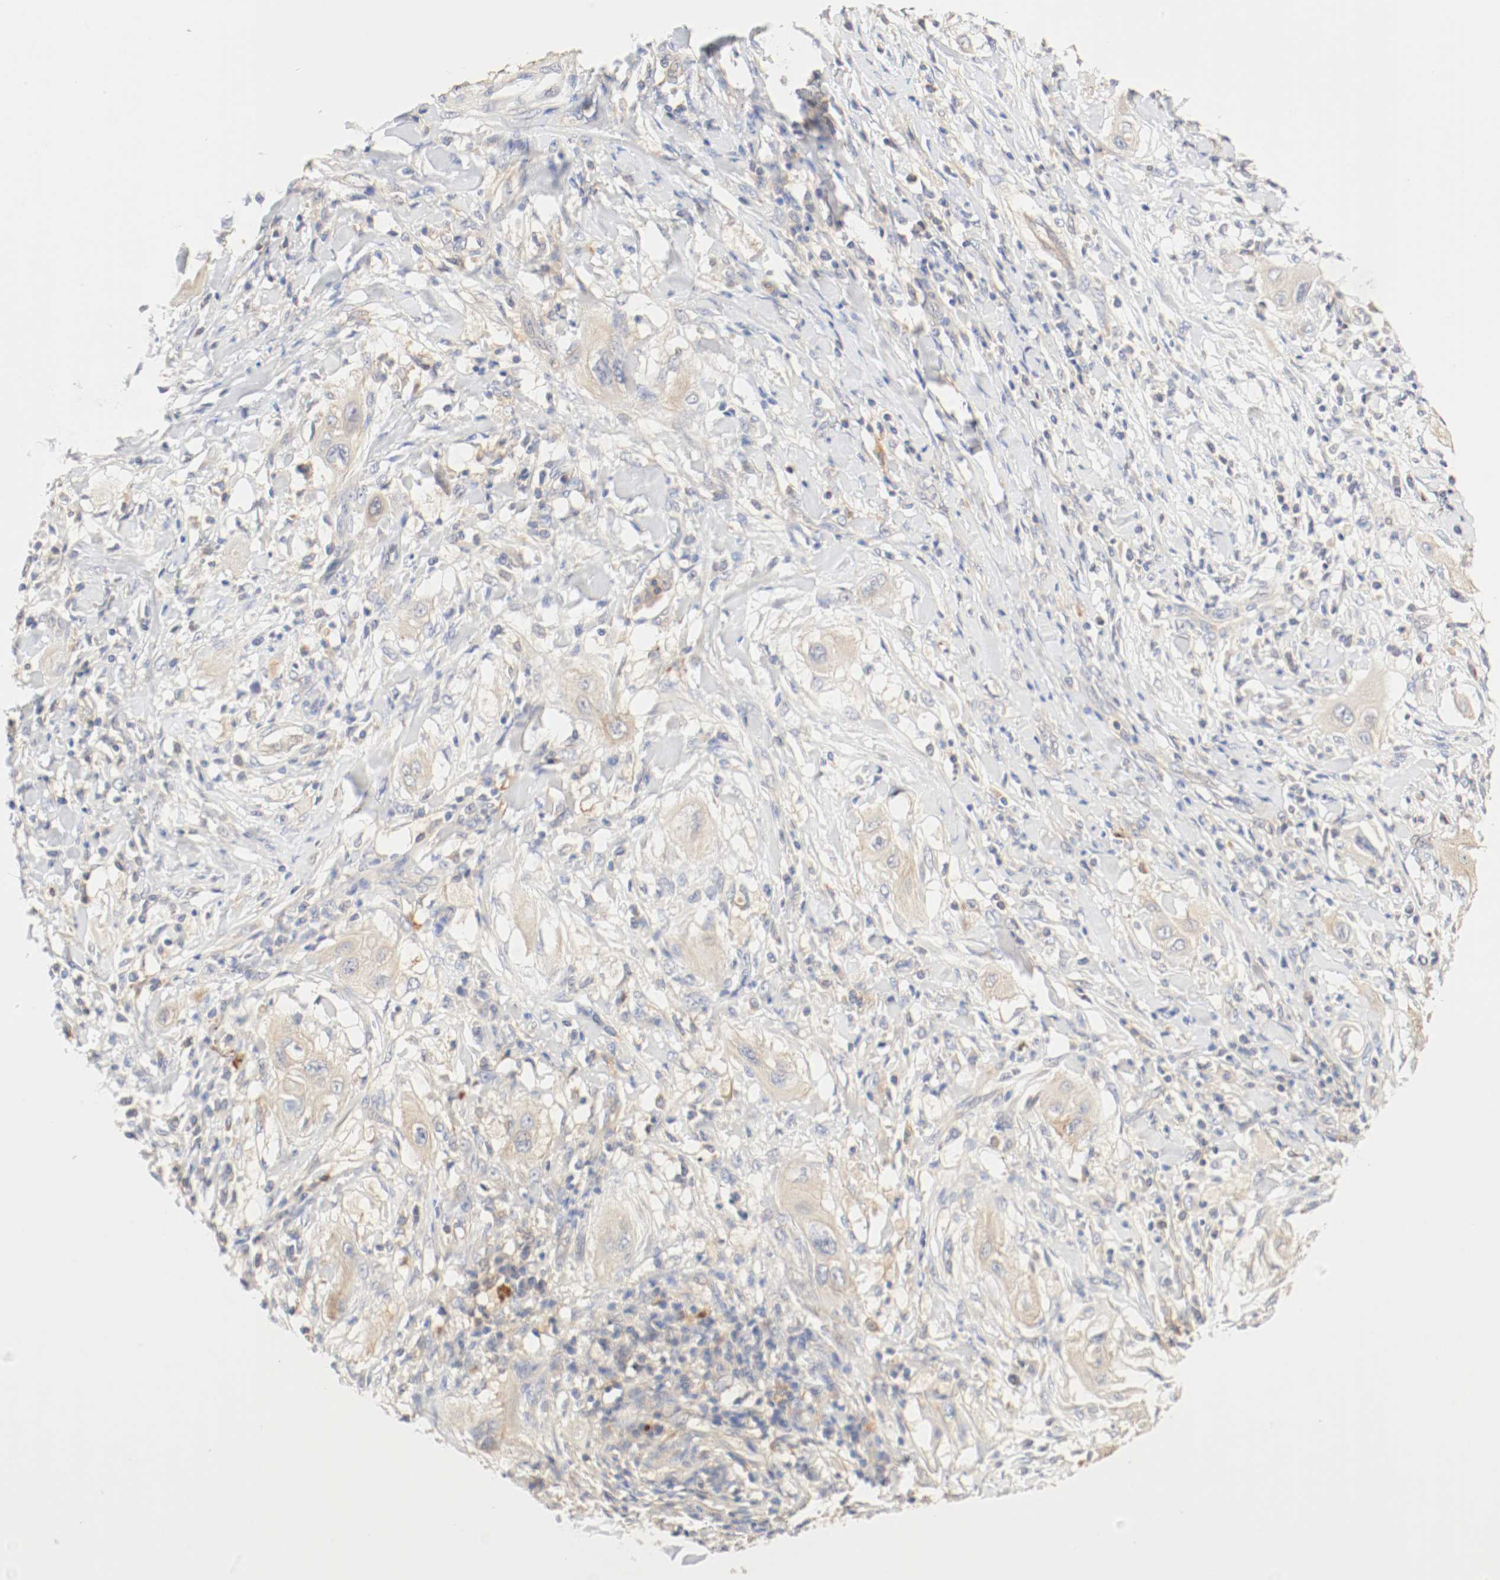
{"staining": {"intensity": "moderate", "quantity": "<25%", "location": "cytoplasmic/membranous"}, "tissue": "lung cancer", "cell_type": "Tumor cells", "image_type": "cancer", "snomed": [{"axis": "morphology", "description": "Squamous cell carcinoma, NOS"}, {"axis": "topography", "description": "Lung"}], "caption": "This image demonstrates immunohistochemistry (IHC) staining of human lung cancer (squamous cell carcinoma), with low moderate cytoplasmic/membranous expression in approximately <25% of tumor cells.", "gene": "GIT1", "patient": {"sex": "female", "age": 47}}